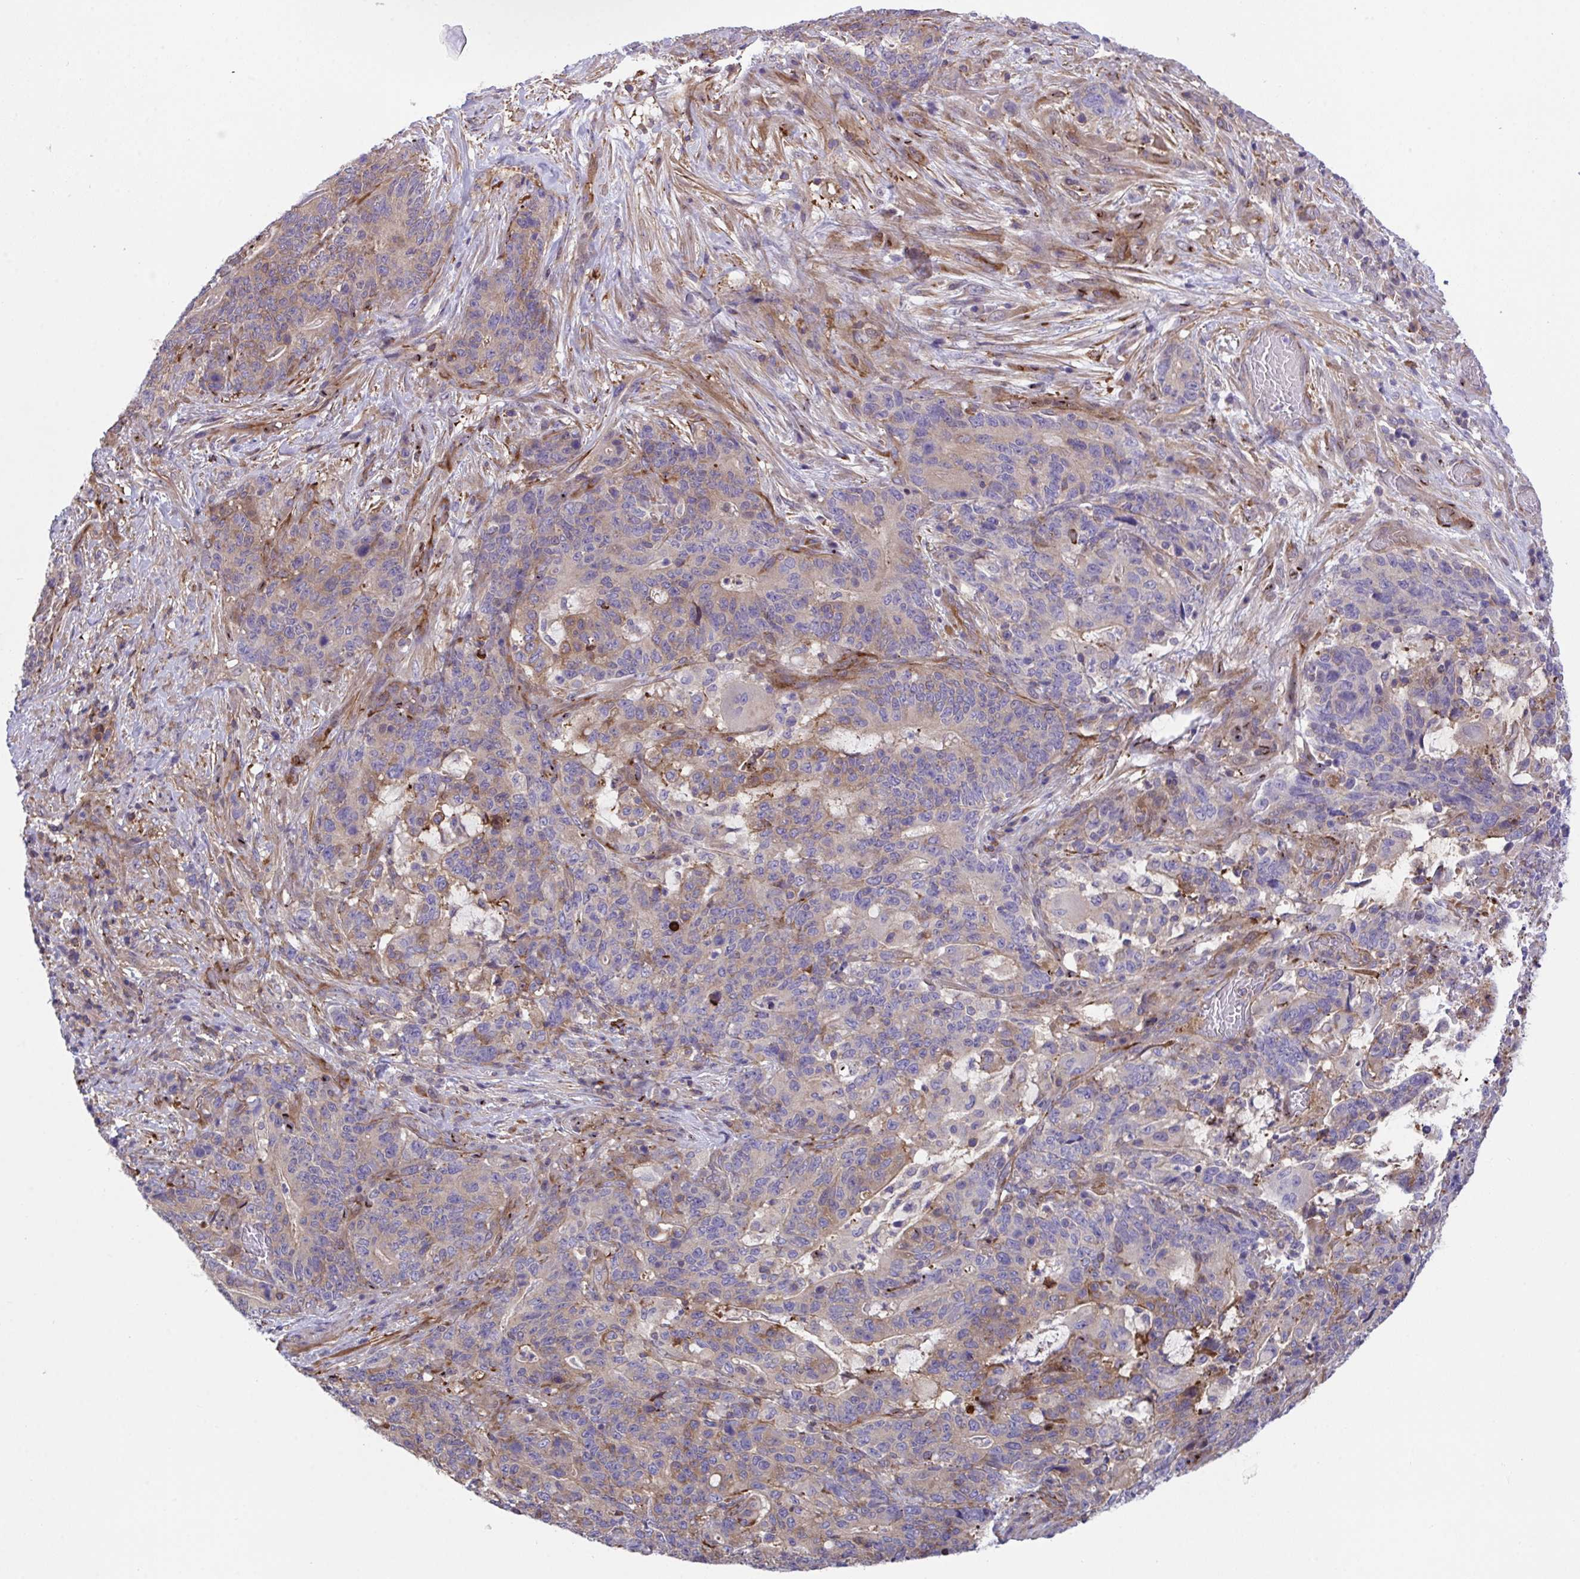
{"staining": {"intensity": "weak", "quantity": "25%-75%", "location": "cytoplasmic/membranous"}, "tissue": "stomach cancer", "cell_type": "Tumor cells", "image_type": "cancer", "snomed": [{"axis": "morphology", "description": "Normal tissue, NOS"}, {"axis": "morphology", "description": "Adenocarcinoma, NOS"}, {"axis": "topography", "description": "Stomach"}], "caption": "Protein expression analysis of stomach cancer displays weak cytoplasmic/membranous positivity in about 25%-75% of tumor cells.", "gene": "PPIH", "patient": {"sex": "female", "age": 64}}